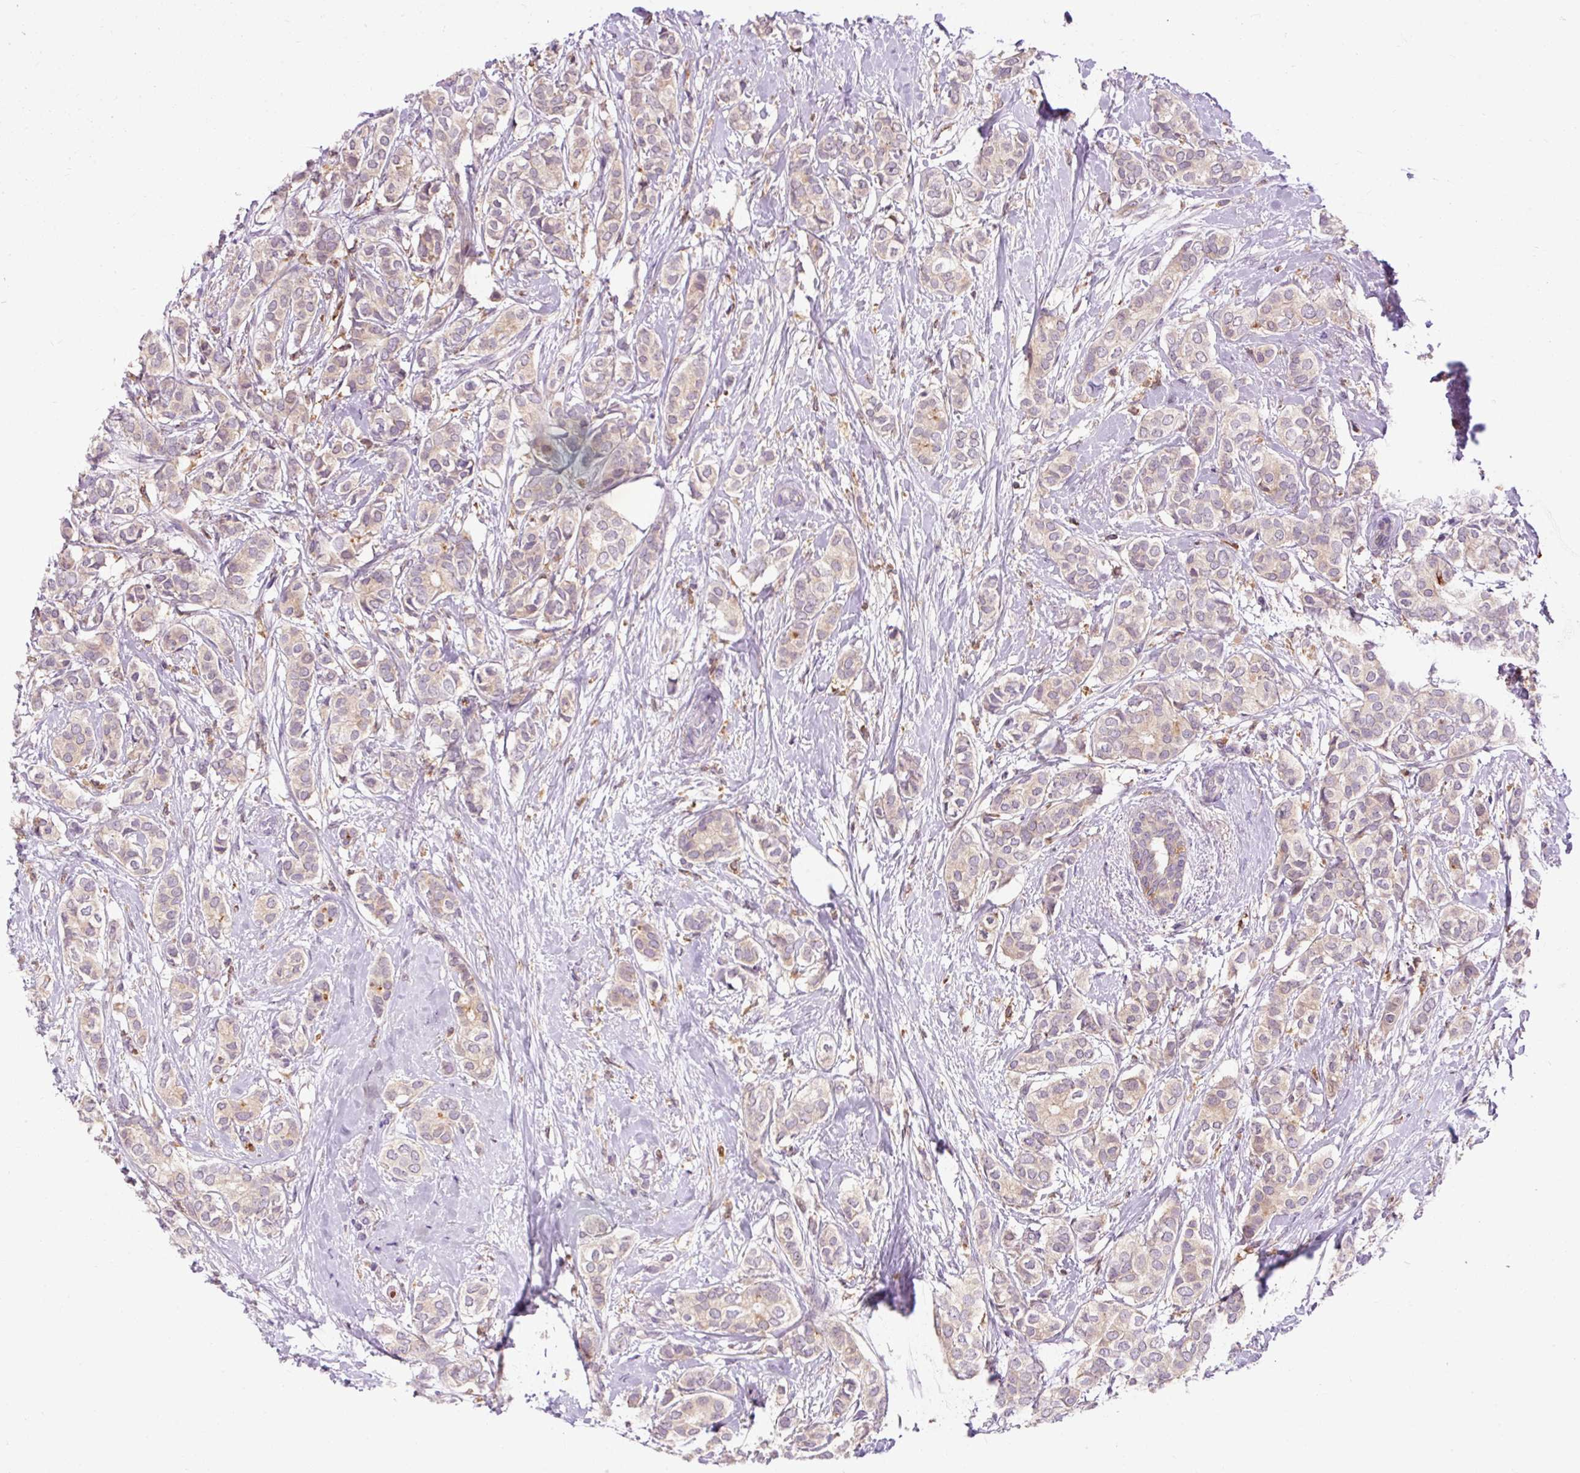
{"staining": {"intensity": "weak", "quantity": ">75%", "location": "cytoplasmic/membranous"}, "tissue": "breast cancer", "cell_type": "Tumor cells", "image_type": "cancer", "snomed": [{"axis": "morphology", "description": "Duct carcinoma"}, {"axis": "topography", "description": "Breast"}], "caption": "Tumor cells show low levels of weak cytoplasmic/membranous positivity in about >75% of cells in invasive ductal carcinoma (breast). Using DAB (brown) and hematoxylin (blue) stains, captured at high magnification using brightfield microscopy.", "gene": "CEBPZ", "patient": {"sex": "female", "age": 73}}